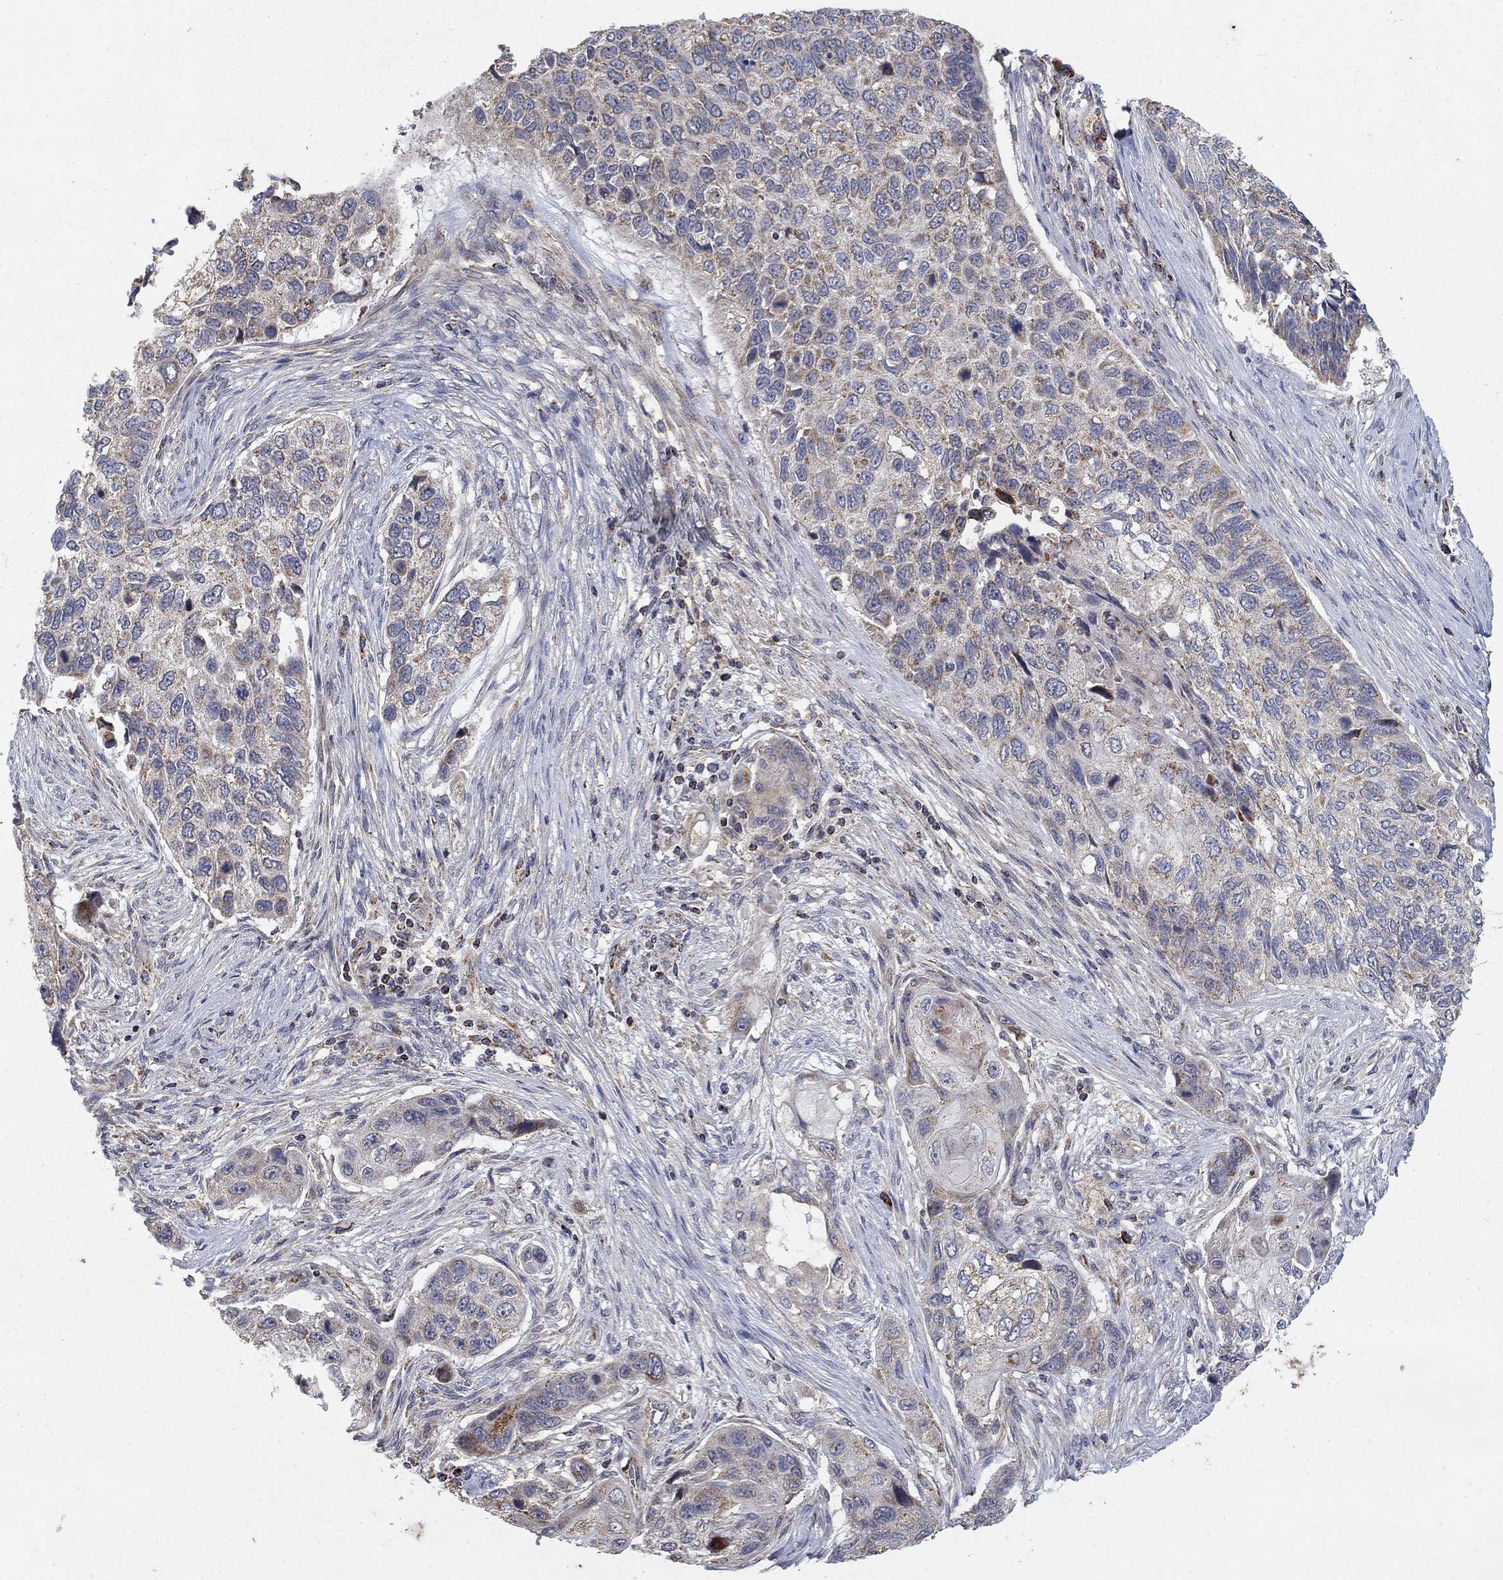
{"staining": {"intensity": "weak", "quantity": "25%-75%", "location": "cytoplasmic/membranous"}, "tissue": "lung cancer", "cell_type": "Tumor cells", "image_type": "cancer", "snomed": [{"axis": "morphology", "description": "Normal tissue, NOS"}, {"axis": "morphology", "description": "Squamous cell carcinoma, NOS"}, {"axis": "topography", "description": "Bronchus"}, {"axis": "topography", "description": "Lung"}], "caption": "The image exhibits a brown stain indicating the presence of a protein in the cytoplasmic/membranous of tumor cells in lung cancer (squamous cell carcinoma).", "gene": "GPSM1", "patient": {"sex": "male", "age": 69}}